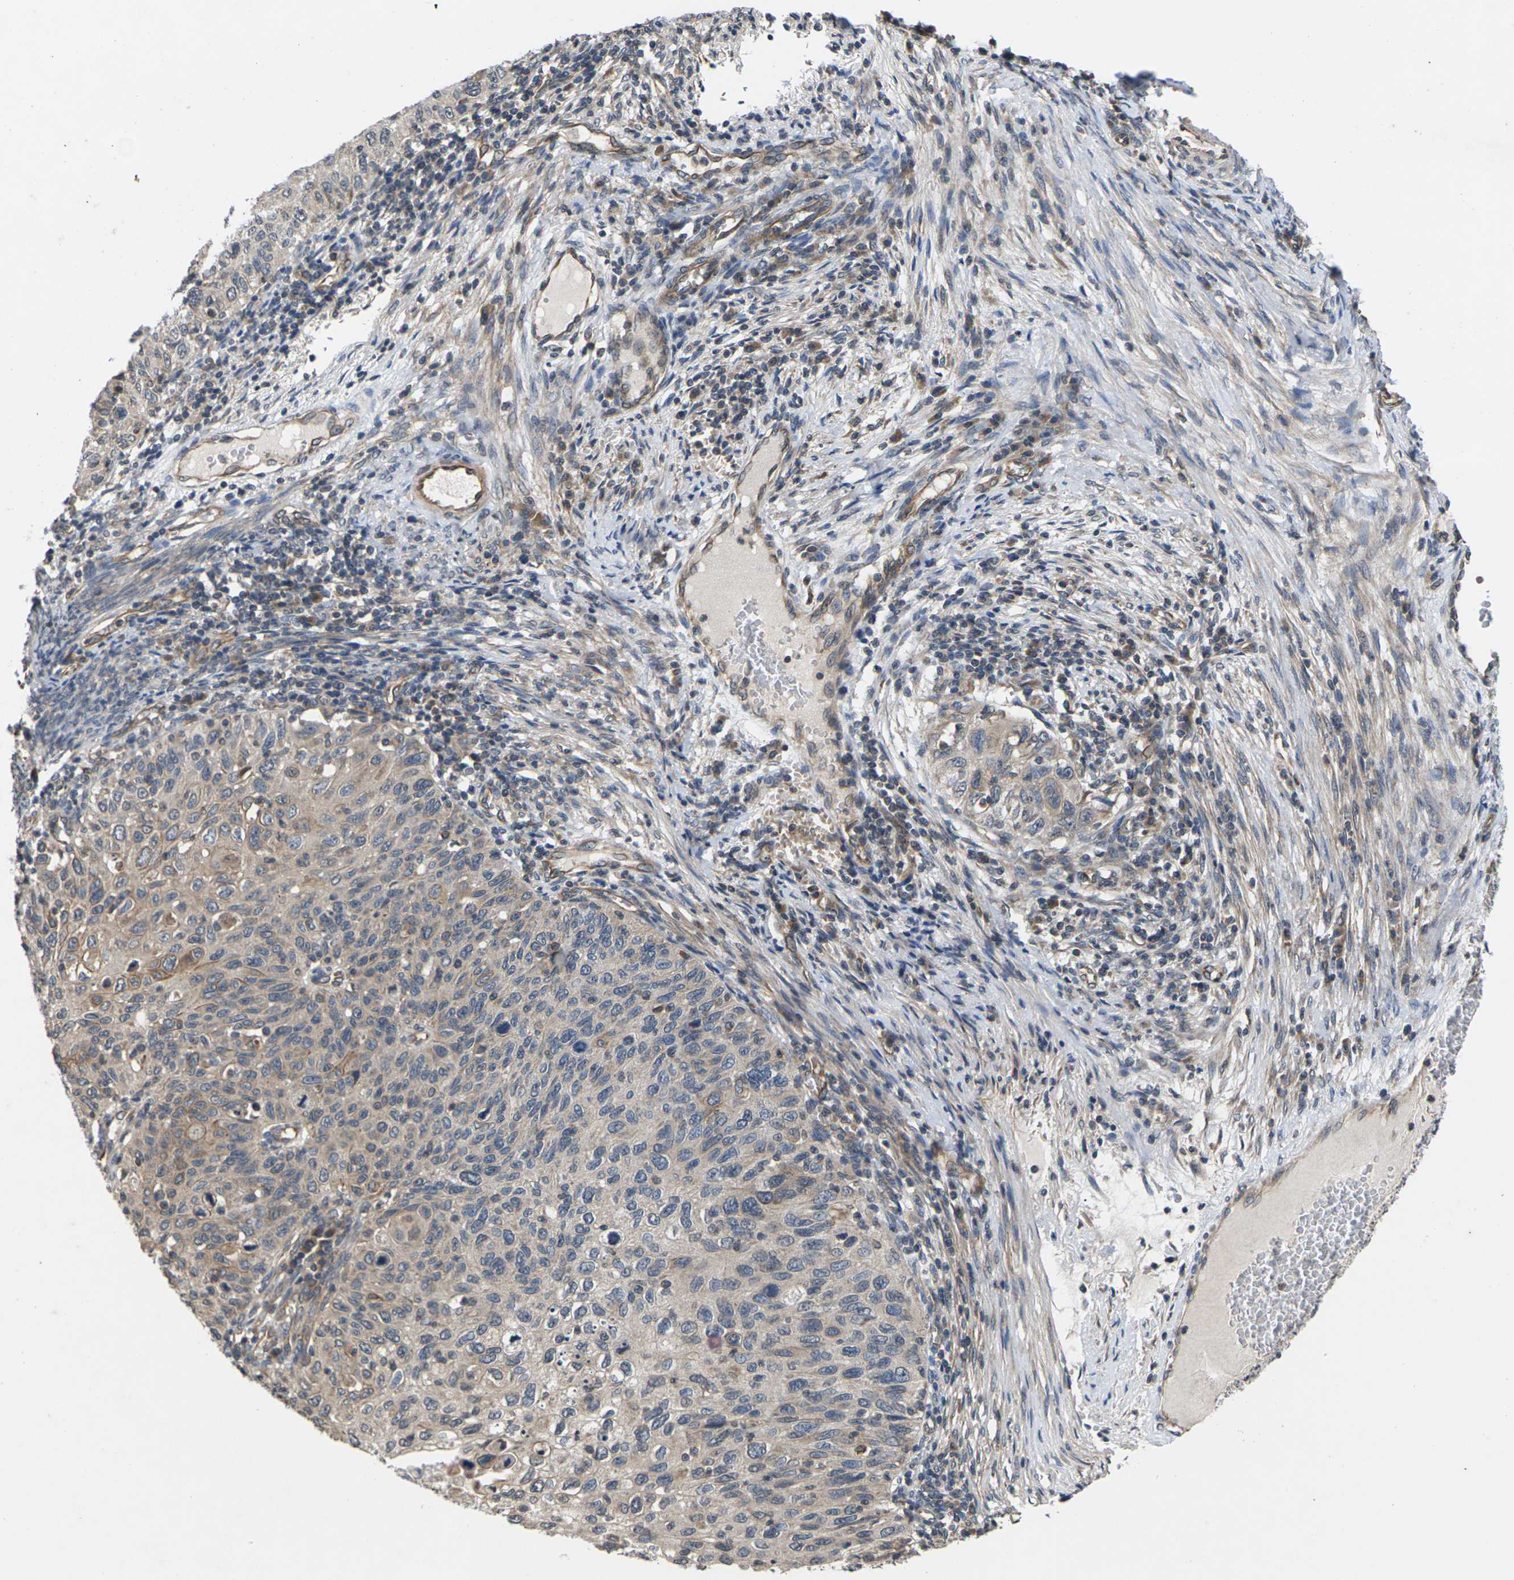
{"staining": {"intensity": "moderate", "quantity": ">75%", "location": "cytoplasmic/membranous"}, "tissue": "cervical cancer", "cell_type": "Tumor cells", "image_type": "cancer", "snomed": [{"axis": "morphology", "description": "Squamous cell carcinoma, NOS"}, {"axis": "topography", "description": "Cervix"}], "caption": "Moderate cytoplasmic/membranous protein positivity is appreciated in approximately >75% of tumor cells in squamous cell carcinoma (cervical).", "gene": "DKK2", "patient": {"sex": "female", "age": 70}}